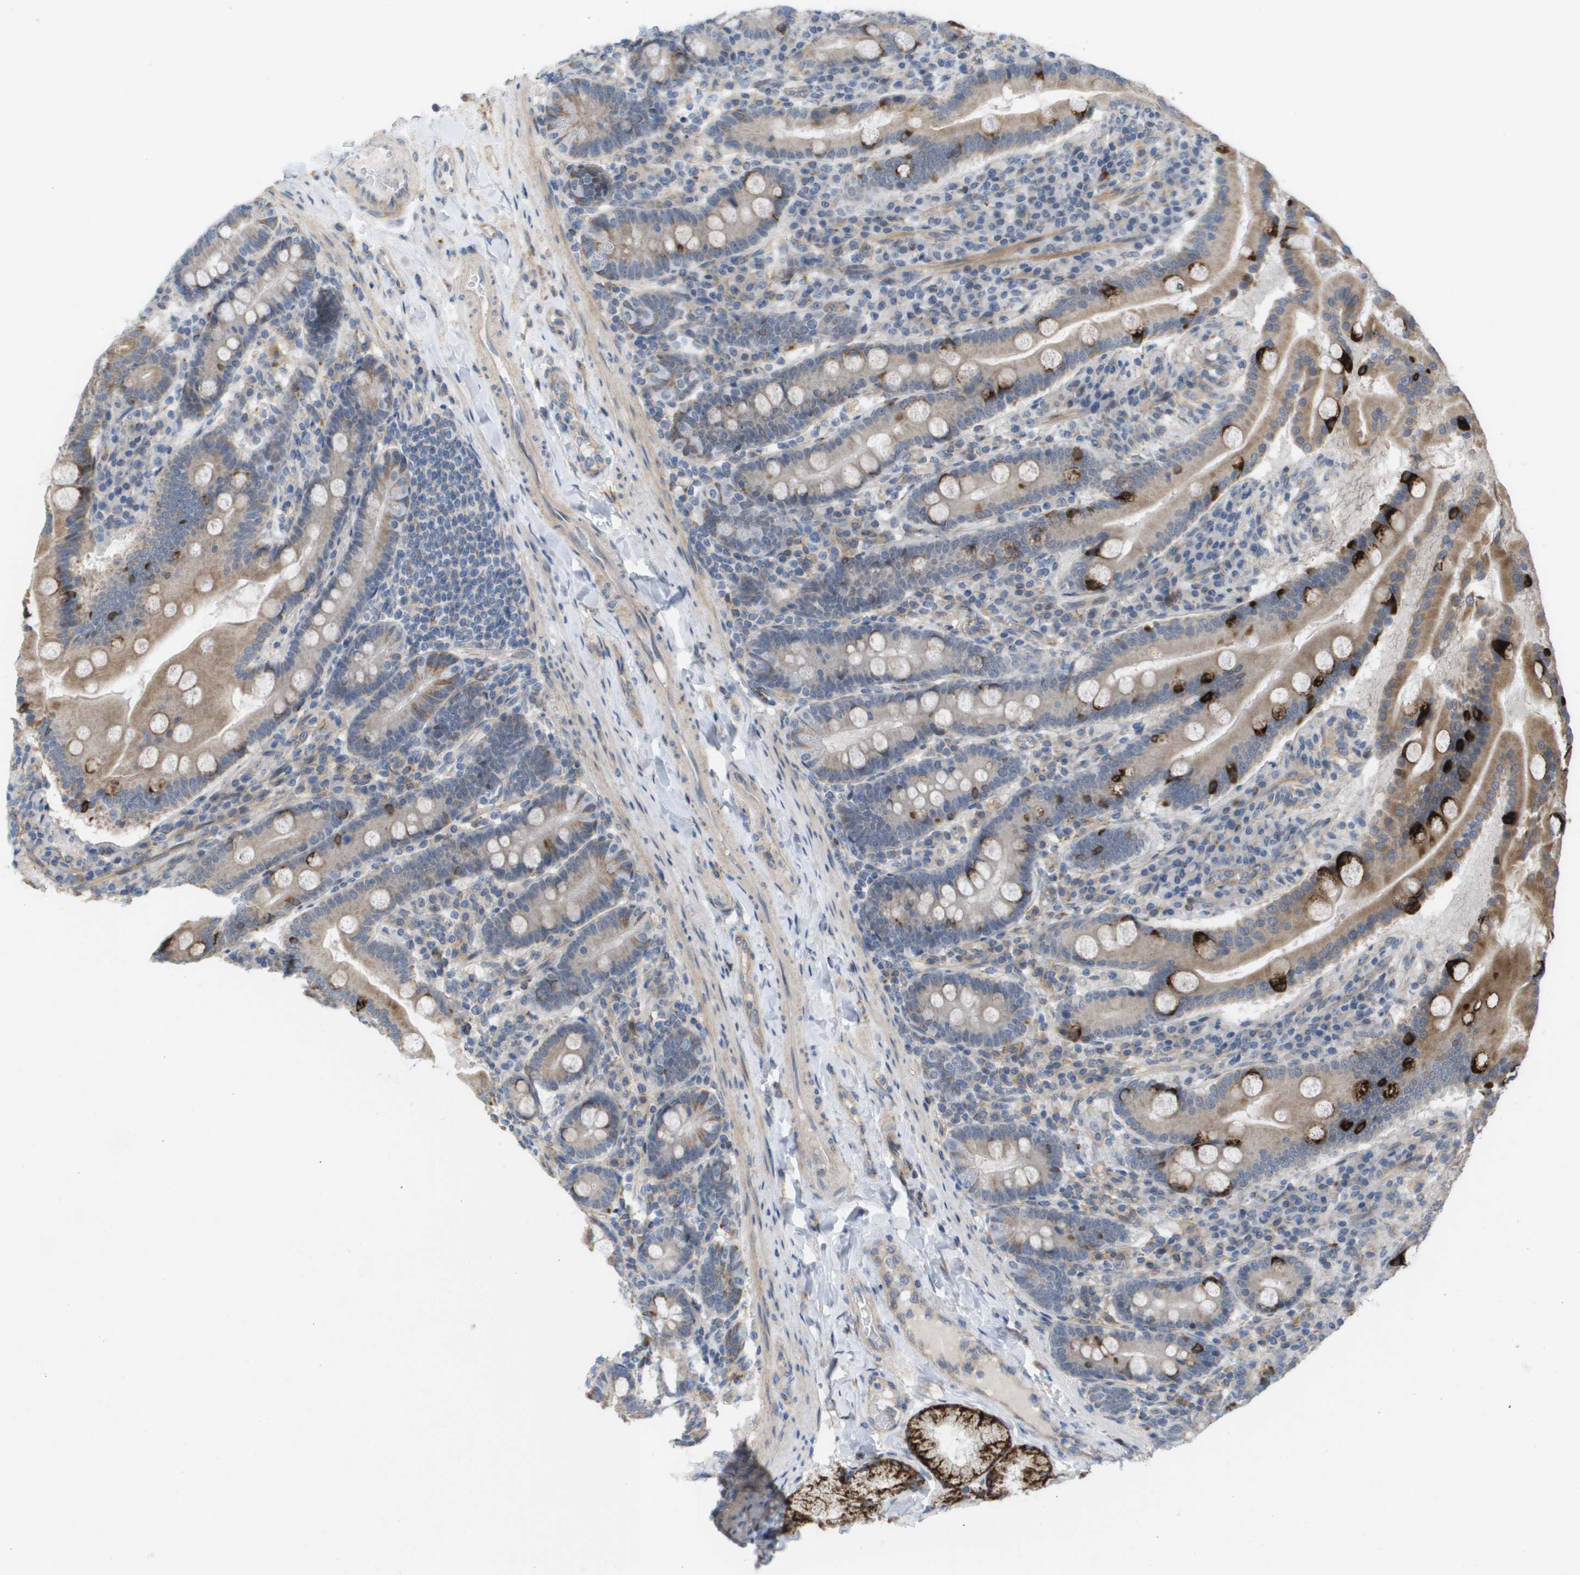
{"staining": {"intensity": "moderate", "quantity": ">75%", "location": "cytoplasmic/membranous"}, "tissue": "duodenum", "cell_type": "Glandular cells", "image_type": "normal", "snomed": [{"axis": "morphology", "description": "Normal tissue, NOS"}, {"axis": "topography", "description": "Duodenum"}], "caption": "High-magnification brightfield microscopy of benign duodenum stained with DAB (3,3'-diaminobenzidine) (brown) and counterstained with hematoxylin (blue). glandular cells exhibit moderate cytoplasmic/membranous staining is appreciated in approximately>75% of cells.", "gene": "MTARC2", "patient": {"sex": "male", "age": 50}}